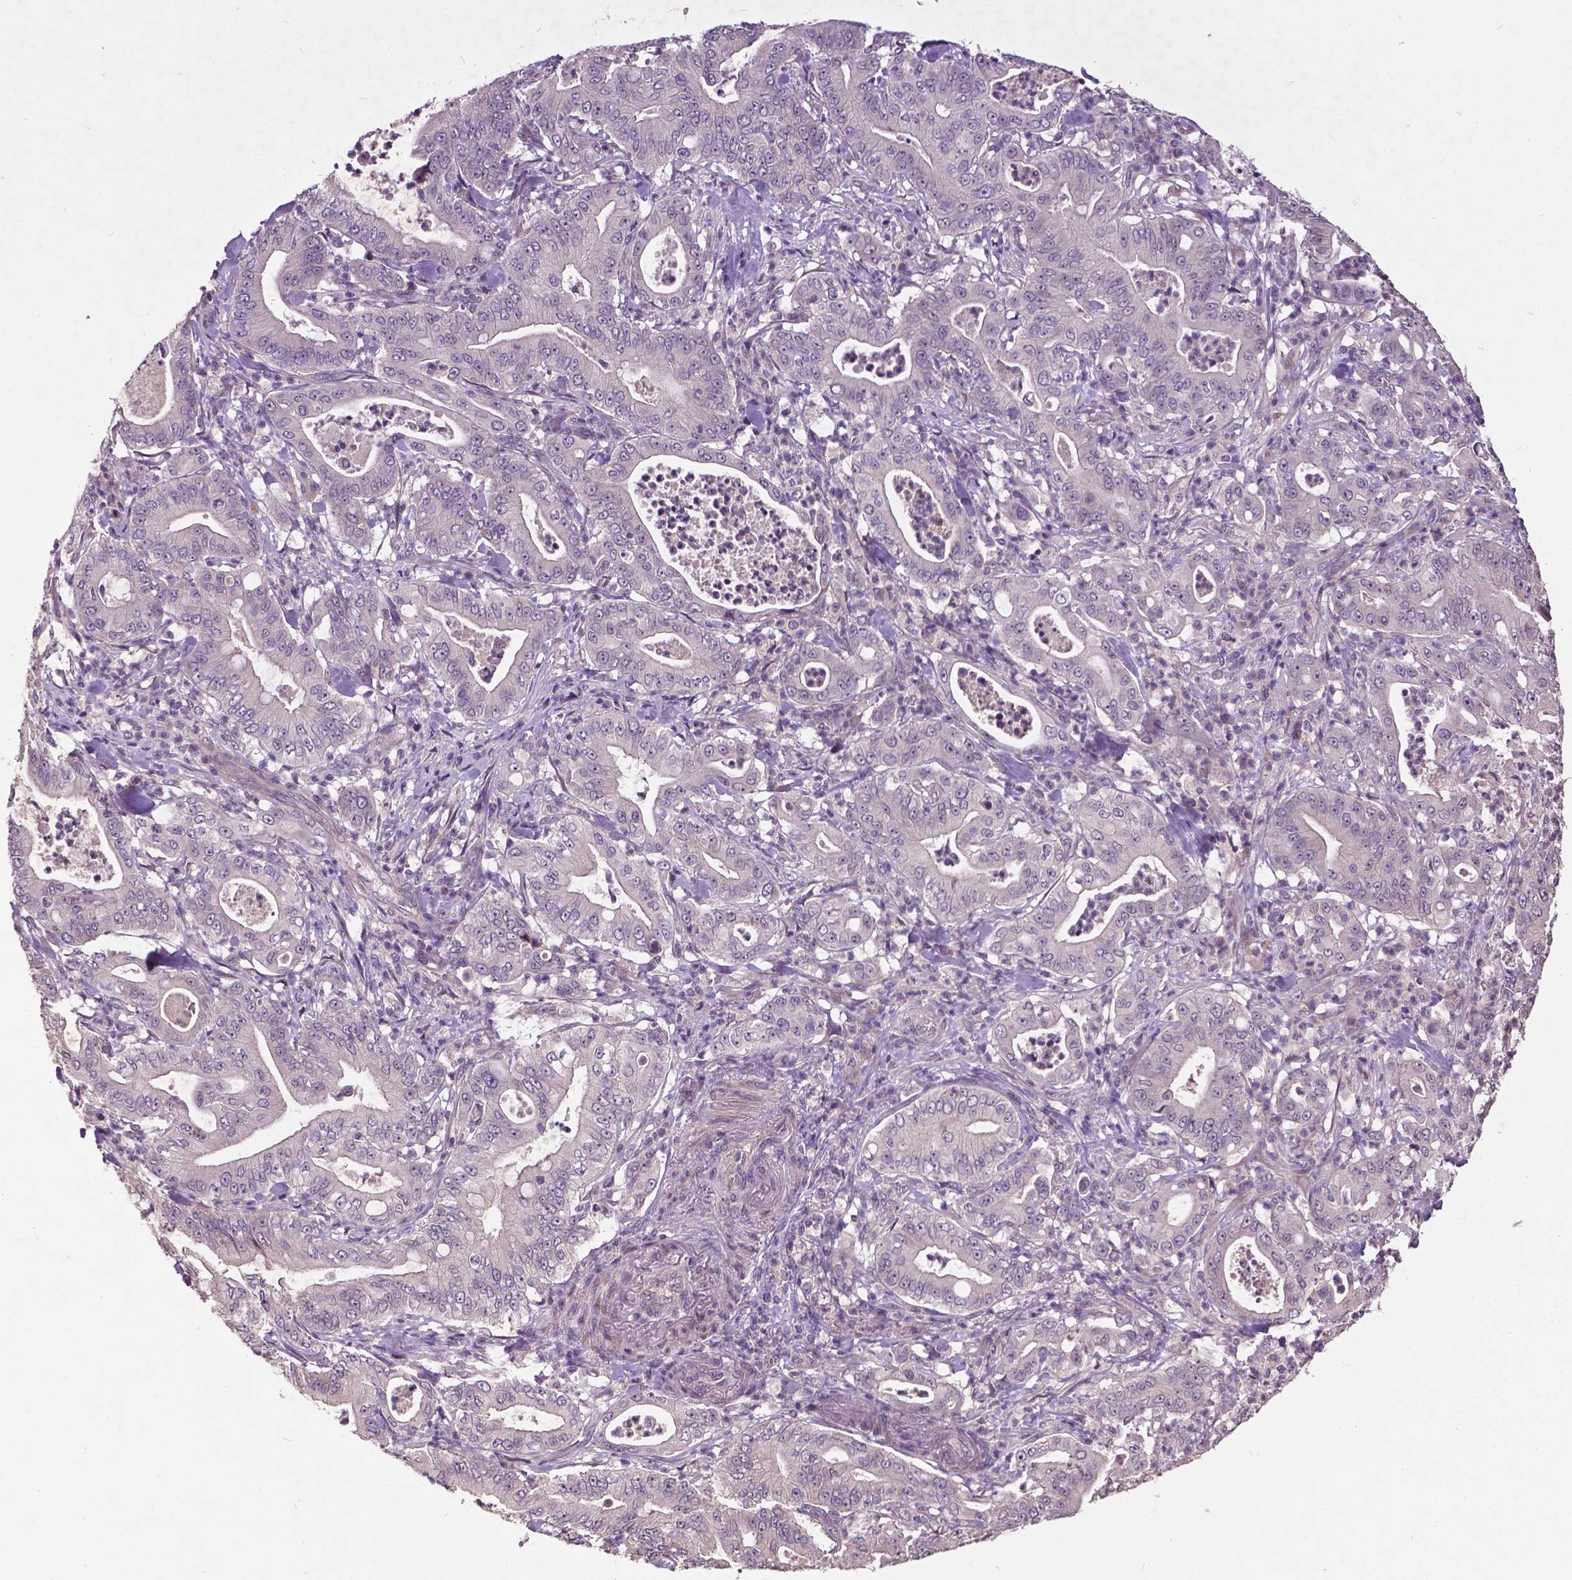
{"staining": {"intensity": "negative", "quantity": "none", "location": "none"}, "tissue": "pancreatic cancer", "cell_type": "Tumor cells", "image_type": "cancer", "snomed": [{"axis": "morphology", "description": "Adenocarcinoma, NOS"}, {"axis": "topography", "description": "Pancreas"}], "caption": "Pancreatic adenocarcinoma was stained to show a protein in brown. There is no significant staining in tumor cells. Nuclei are stained in blue.", "gene": "AP1S3", "patient": {"sex": "male", "age": 71}}